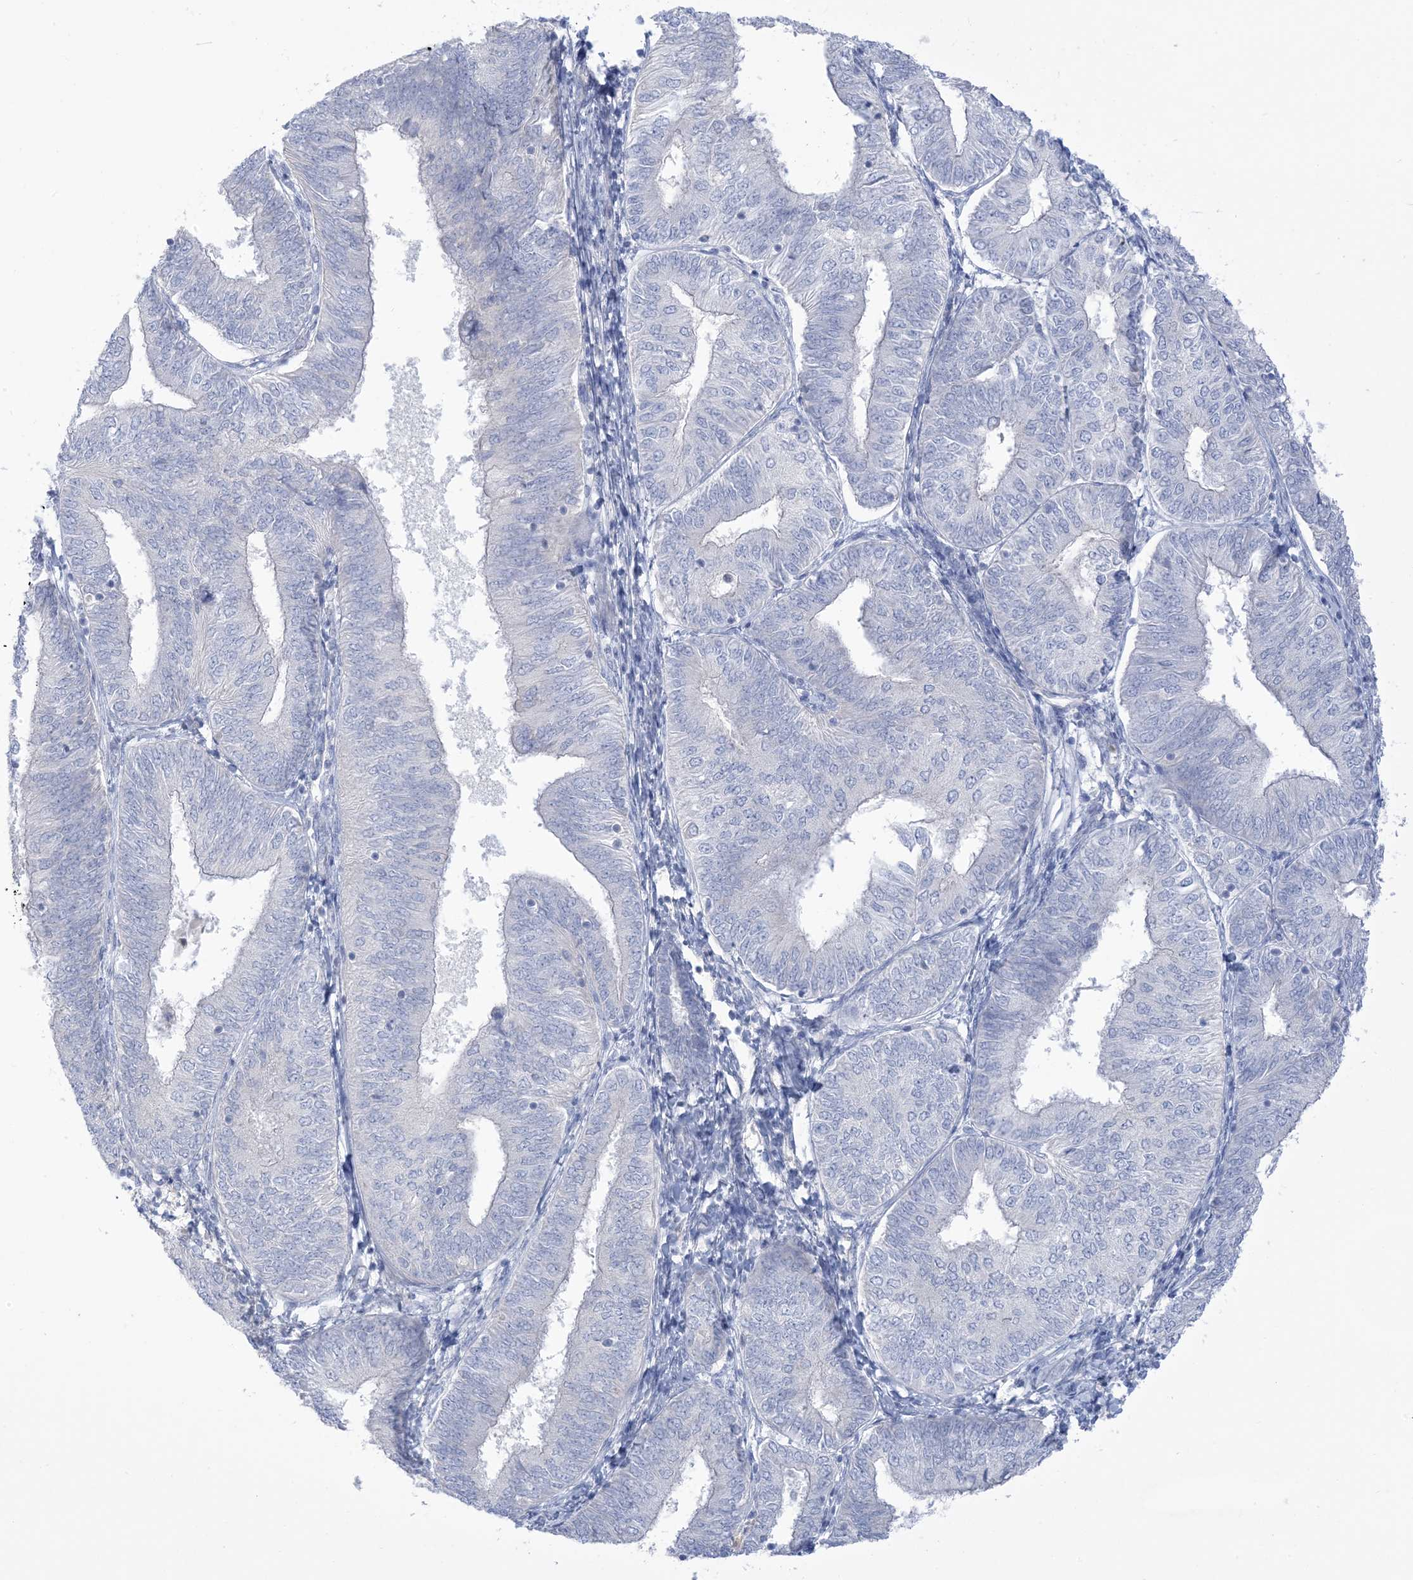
{"staining": {"intensity": "negative", "quantity": "none", "location": "none"}, "tissue": "endometrial cancer", "cell_type": "Tumor cells", "image_type": "cancer", "snomed": [{"axis": "morphology", "description": "Adenocarcinoma, NOS"}, {"axis": "topography", "description": "Endometrium"}], "caption": "Endometrial adenocarcinoma was stained to show a protein in brown. There is no significant staining in tumor cells.", "gene": "MTHFD2L", "patient": {"sex": "female", "age": 58}}